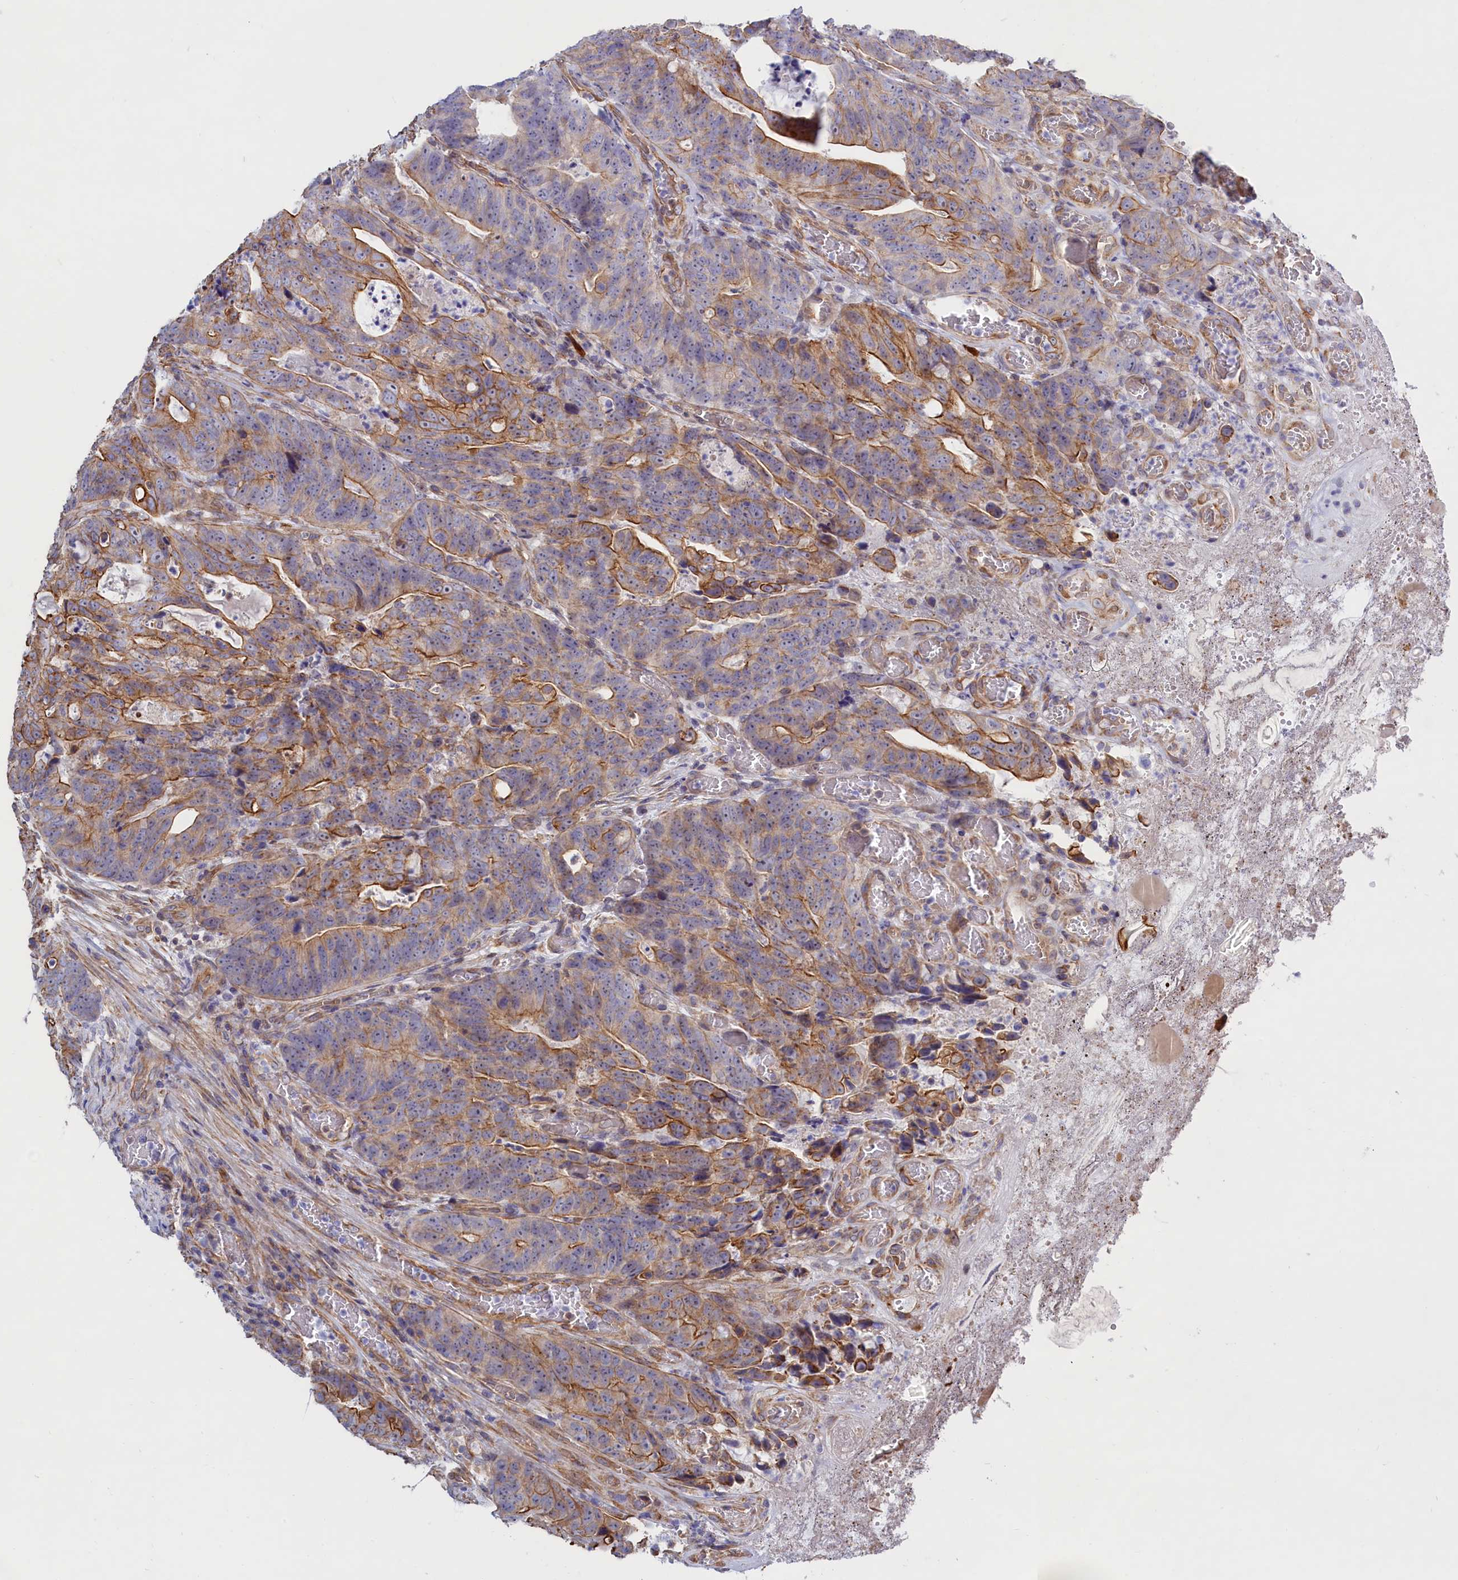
{"staining": {"intensity": "moderate", "quantity": "25%-75%", "location": "cytoplasmic/membranous"}, "tissue": "colorectal cancer", "cell_type": "Tumor cells", "image_type": "cancer", "snomed": [{"axis": "morphology", "description": "Adenocarcinoma, NOS"}, {"axis": "topography", "description": "Colon"}], "caption": "Adenocarcinoma (colorectal) stained for a protein (brown) exhibits moderate cytoplasmic/membranous positive positivity in approximately 25%-75% of tumor cells.", "gene": "ABCC12", "patient": {"sex": "female", "age": 82}}